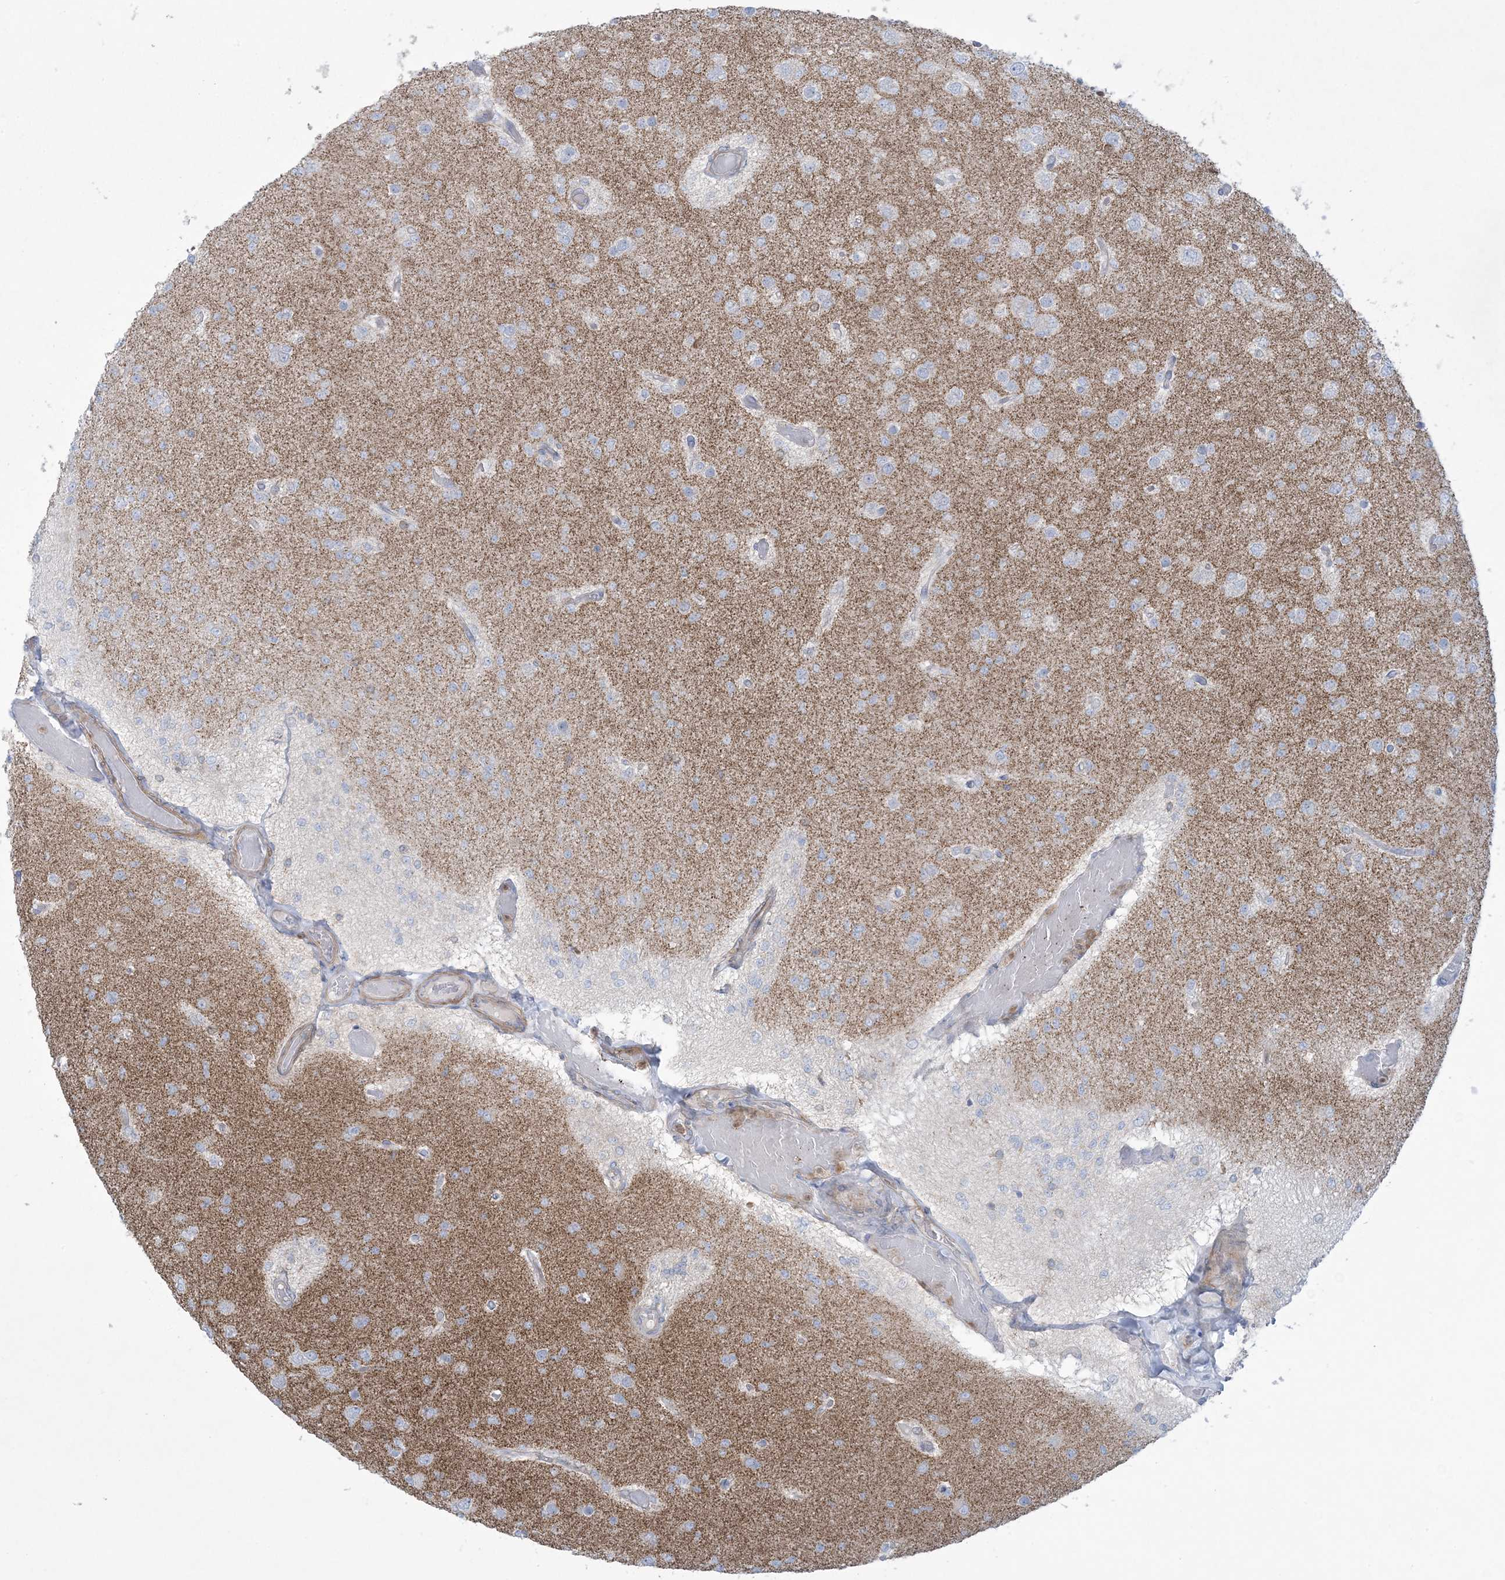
{"staining": {"intensity": "negative", "quantity": "none", "location": "none"}, "tissue": "glioma", "cell_type": "Tumor cells", "image_type": "cancer", "snomed": [{"axis": "morphology", "description": "Glioma, malignant, Low grade"}, {"axis": "topography", "description": "Brain"}], "caption": "Immunohistochemistry (IHC) image of neoplastic tissue: malignant glioma (low-grade) stained with DAB displays no significant protein positivity in tumor cells. (DAB IHC with hematoxylin counter stain).", "gene": "ARHGAP30", "patient": {"sex": "female", "age": 22}}